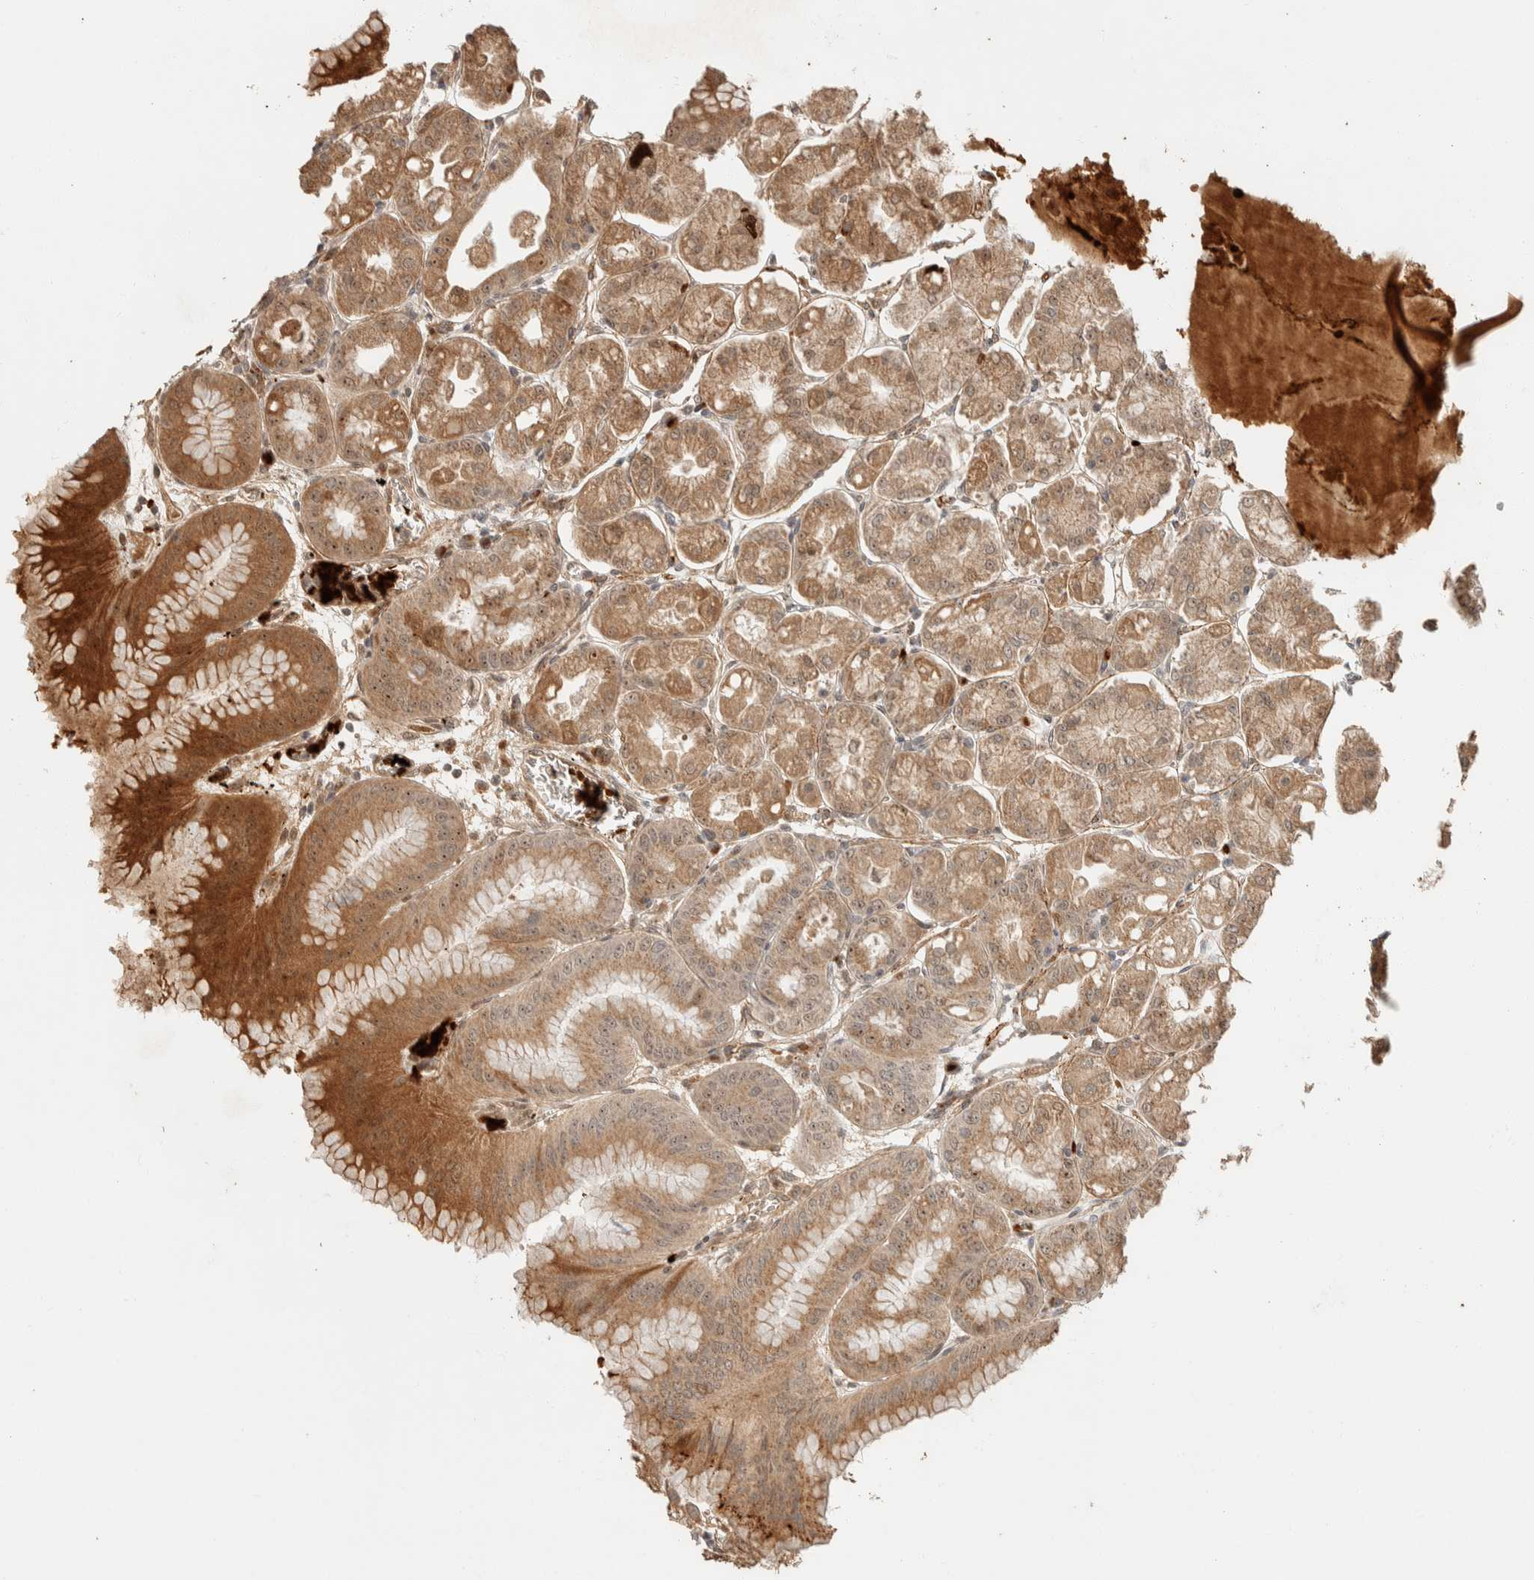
{"staining": {"intensity": "moderate", "quantity": ">75%", "location": "cytoplasmic/membranous,nuclear"}, "tissue": "stomach", "cell_type": "Glandular cells", "image_type": "normal", "snomed": [{"axis": "morphology", "description": "Normal tissue, NOS"}, {"axis": "topography", "description": "Stomach, lower"}], "caption": "High-magnification brightfield microscopy of benign stomach stained with DAB (3,3'-diaminobenzidine) (brown) and counterstained with hematoxylin (blue). glandular cells exhibit moderate cytoplasmic/membranous,nuclear staining is seen in approximately>75% of cells.", "gene": "ZBTB2", "patient": {"sex": "male", "age": 71}}